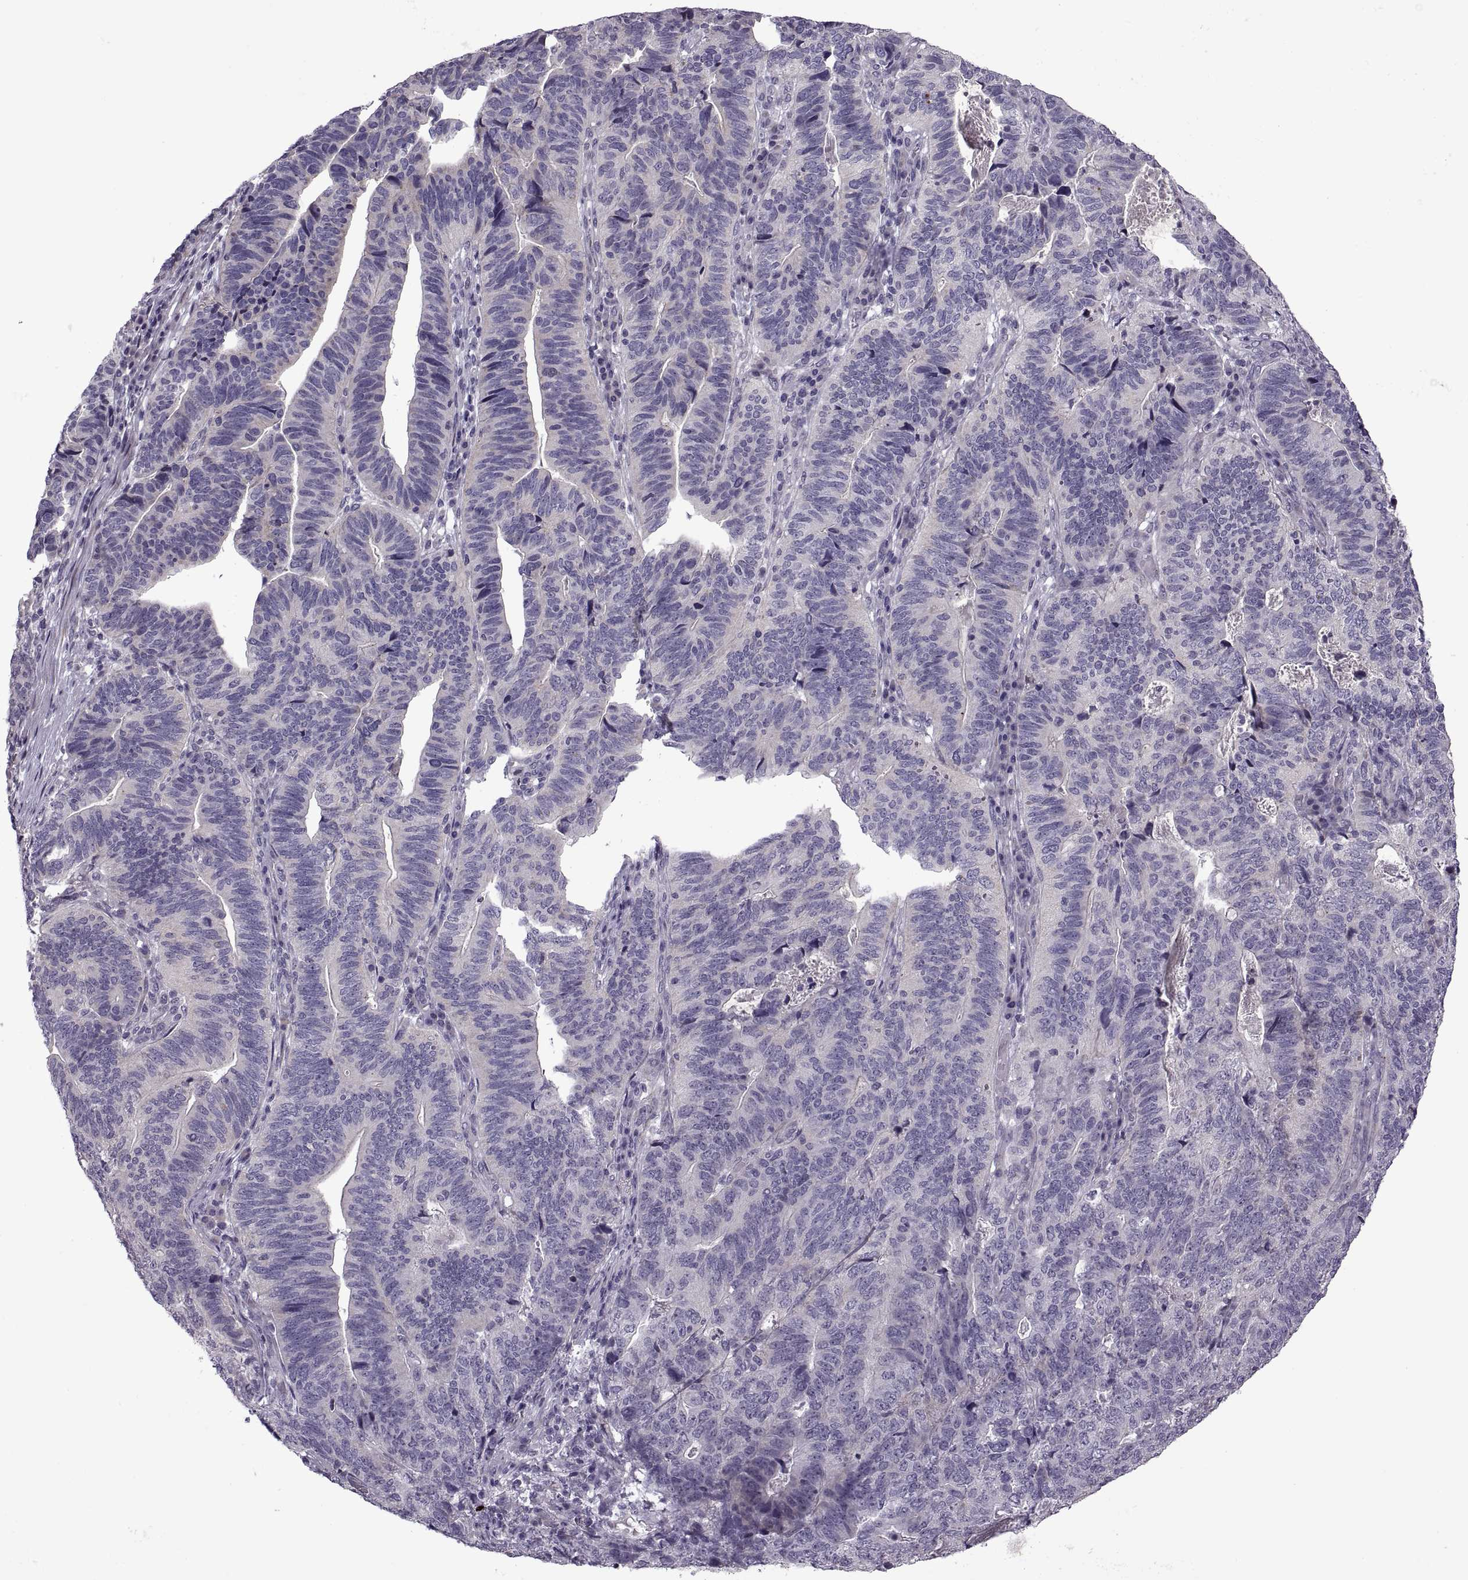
{"staining": {"intensity": "negative", "quantity": "none", "location": "none"}, "tissue": "stomach cancer", "cell_type": "Tumor cells", "image_type": "cancer", "snomed": [{"axis": "morphology", "description": "Adenocarcinoma, NOS"}, {"axis": "topography", "description": "Stomach, upper"}], "caption": "Immunohistochemical staining of human stomach adenocarcinoma demonstrates no significant staining in tumor cells. The staining was performed using DAB to visualize the protein expression in brown, while the nuclei were stained in blue with hematoxylin (Magnification: 20x).", "gene": "RIPK4", "patient": {"sex": "female", "age": 67}}